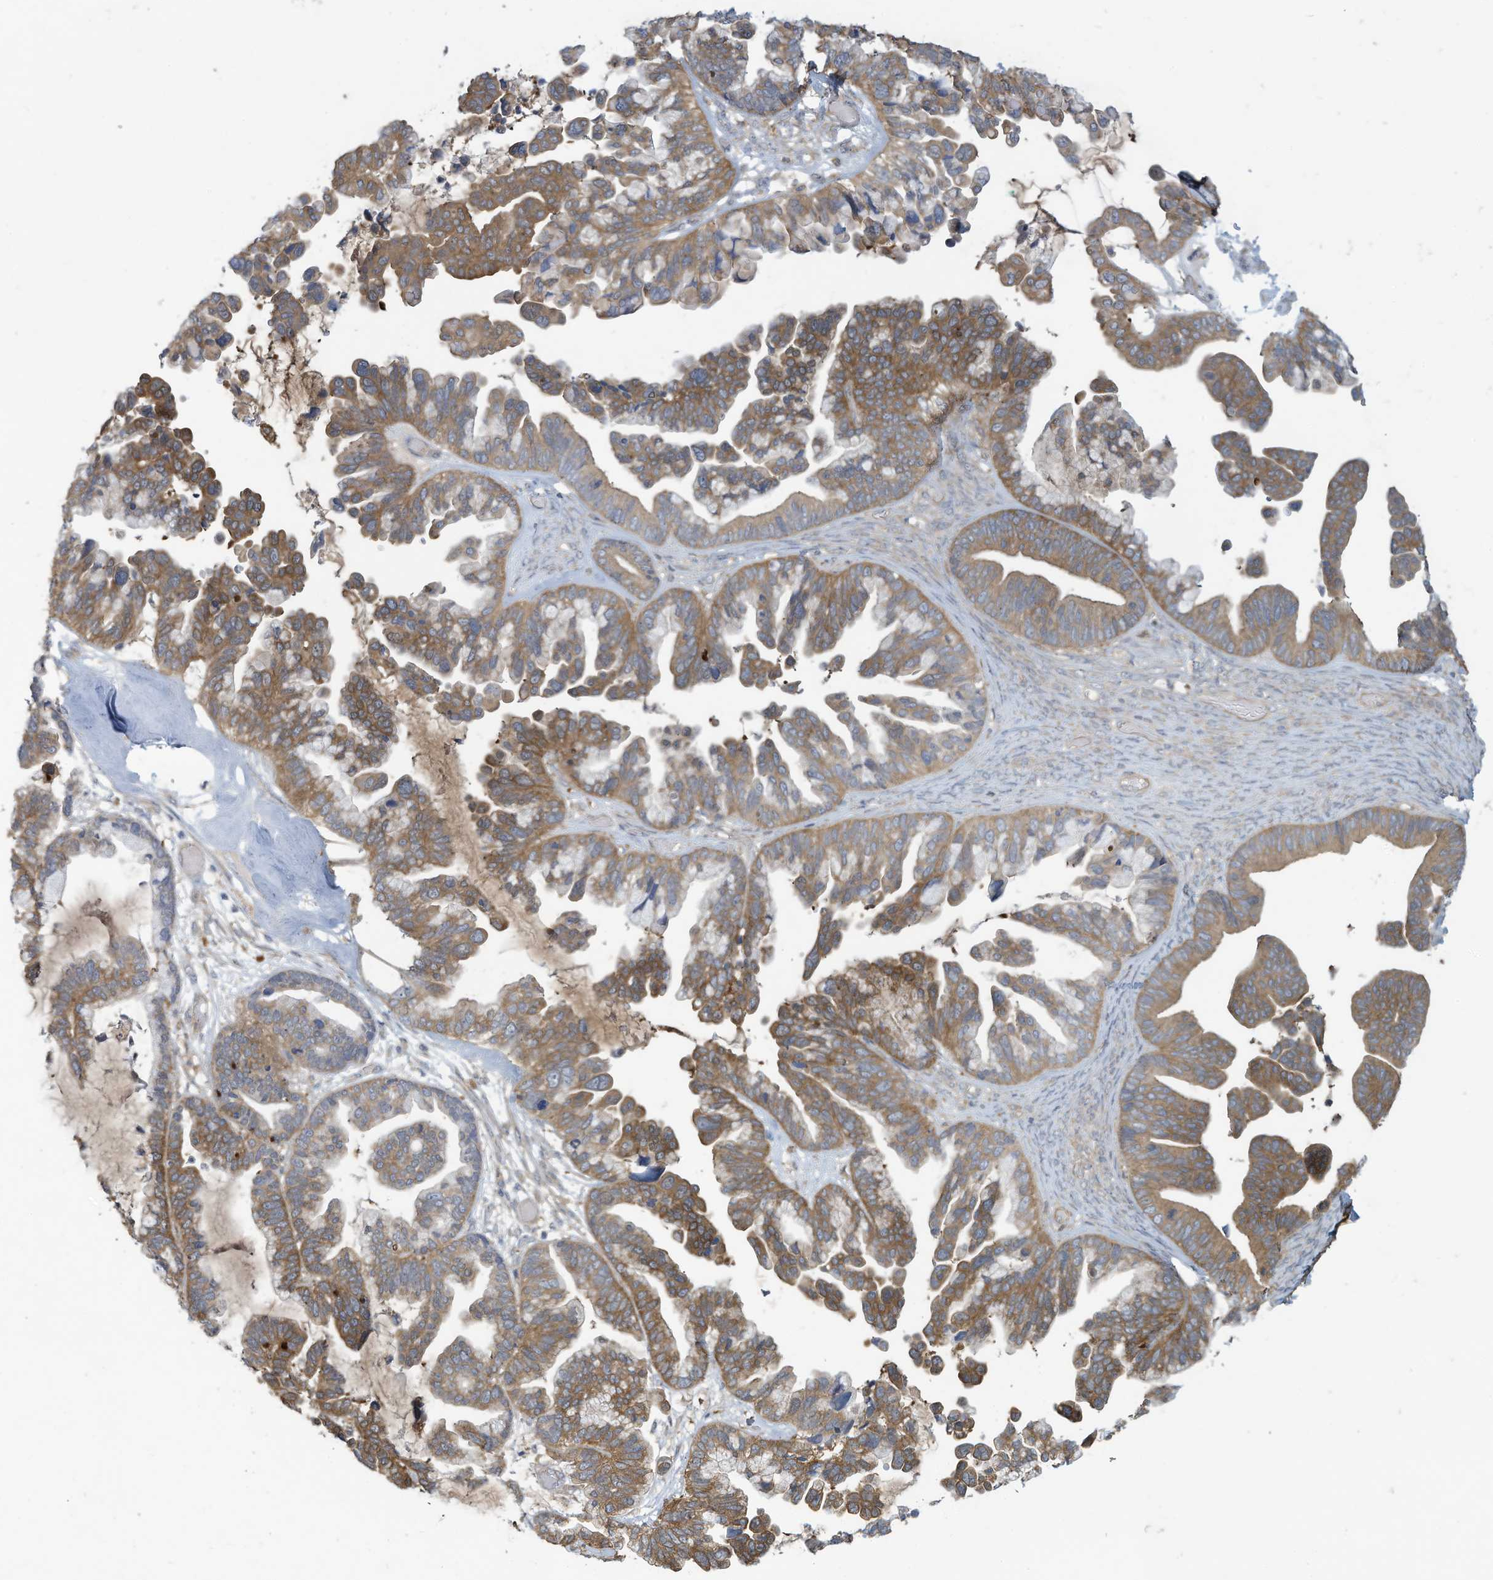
{"staining": {"intensity": "moderate", "quantity": ">75%", "location": "cytoplasmic/membranous"}, "tissue": "ovarian cancer", "cell_type": "Tumor cells", "image_type": "cancer", "snomed": [{"axis": "morphology", "description": "Cystadenocarcinoma, serous, NOS"}, {"axis": "topography", "description": "Ovary"}], "caption": "The micrograph demonstrates staining of ovarian serous cystadenocarcinoma, revealing moderate cytoplasmic/membranous protein staining (brown color) within tumor cells. (brown staining indicates protein expression, while blue staining denotes nuclei).", "gene": "ADI1", "patient": {"sex": "female", "age": 56}}